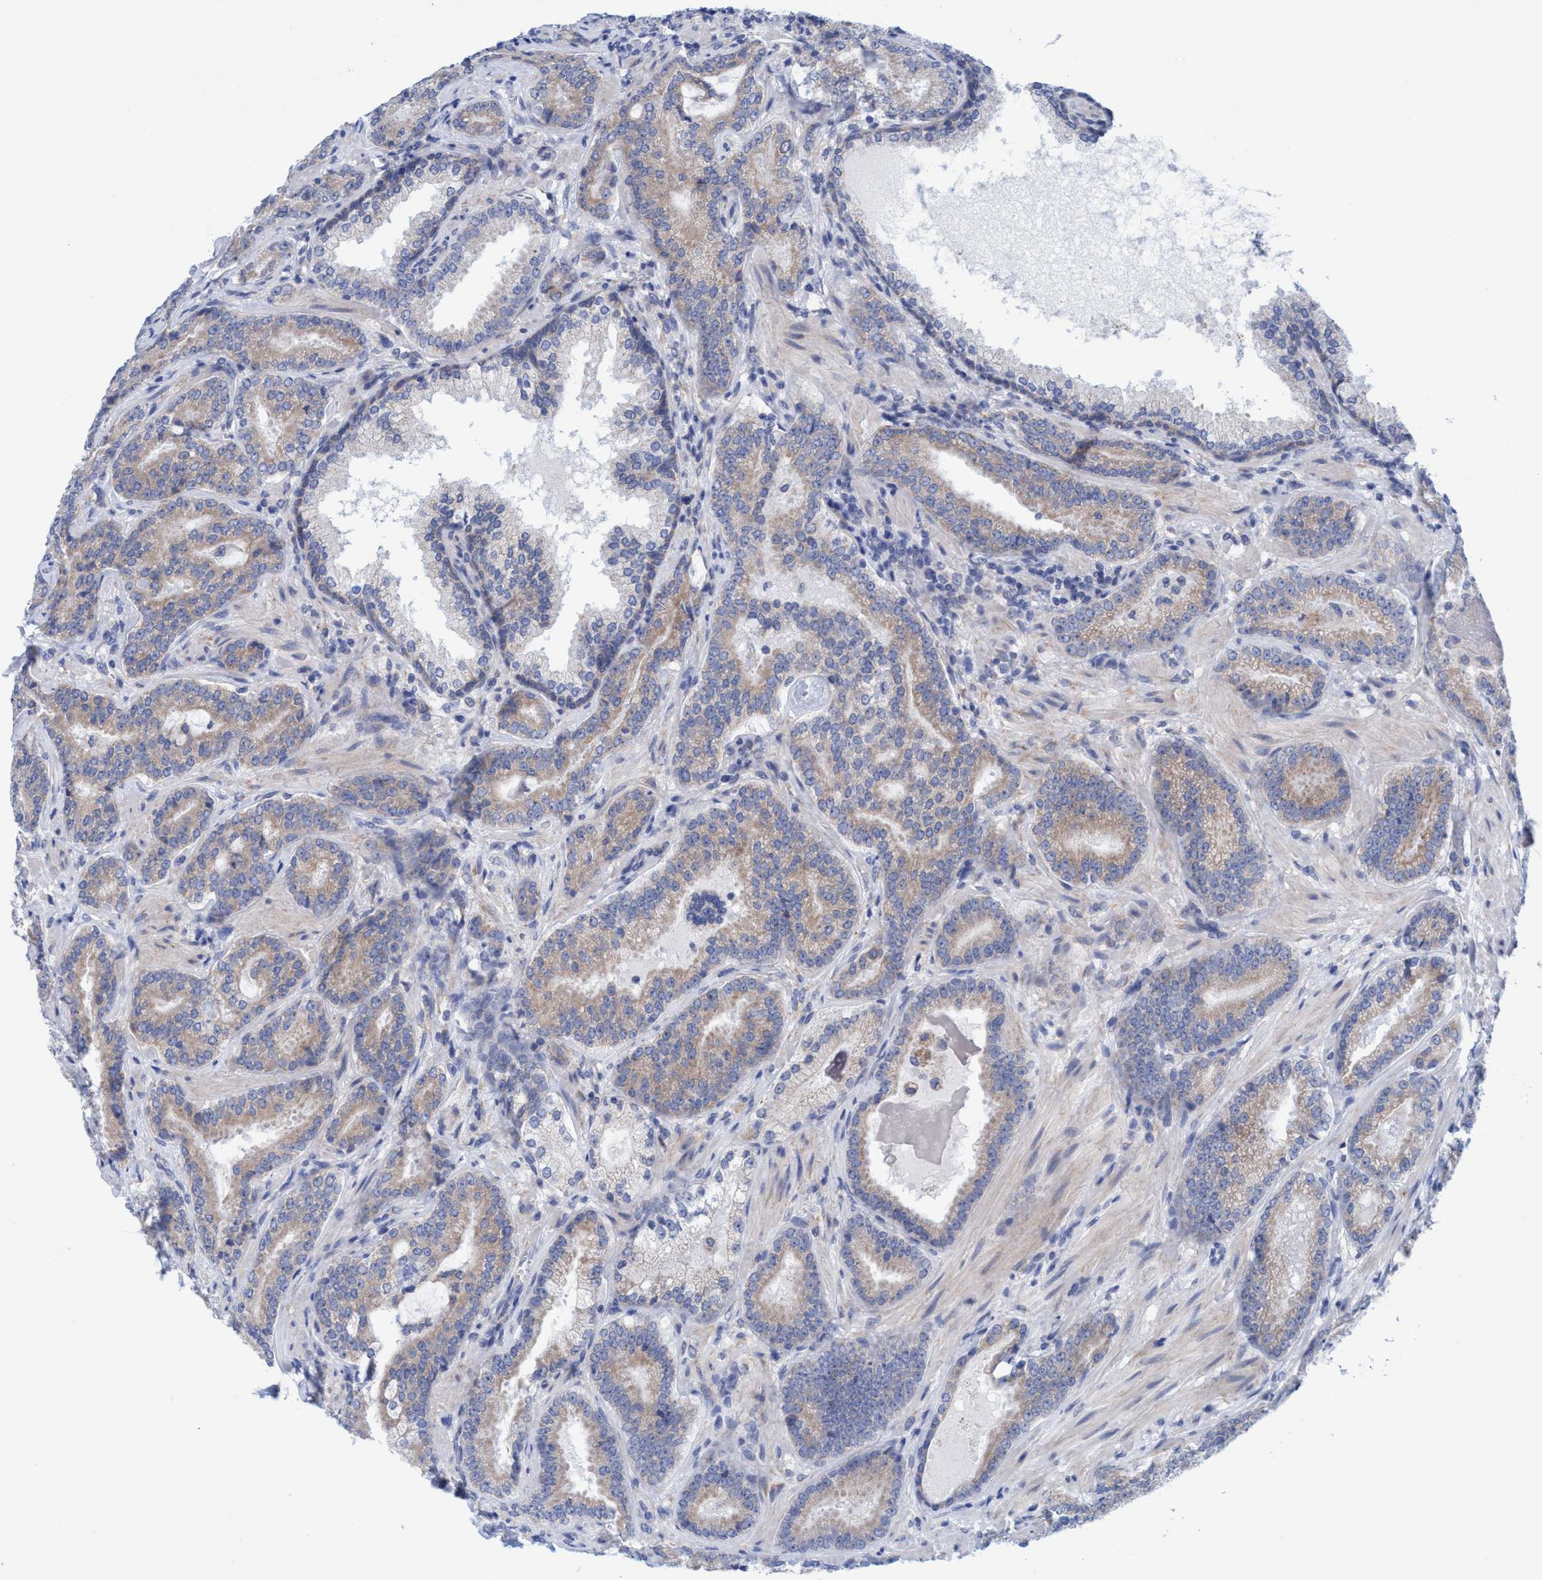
{"staining": {"intensity": "weak", "quantity": ">75%", "location": "cytoplasmic/membranous"}, "tissue": "prostate cancer", "cell_type": "Tumor cells", "image_type": "cancer", "snomed": [{"axis": "morphology", "description": "Adenocarcinoma, Low grade"}, {"axis": "topography", "description": "Prostate"}], "caption": "Protein expression analysis of human prostate cancer (low-grade adenocarcinoma) reveals weak cytoplasmic/membranous positivity in approximately >75% of tumor cells. (brown staining indicates protein expression, while blue staining denotes nuclei).", "gene": "RSAD1", "patient": {"sex": "male", "age": 51}}